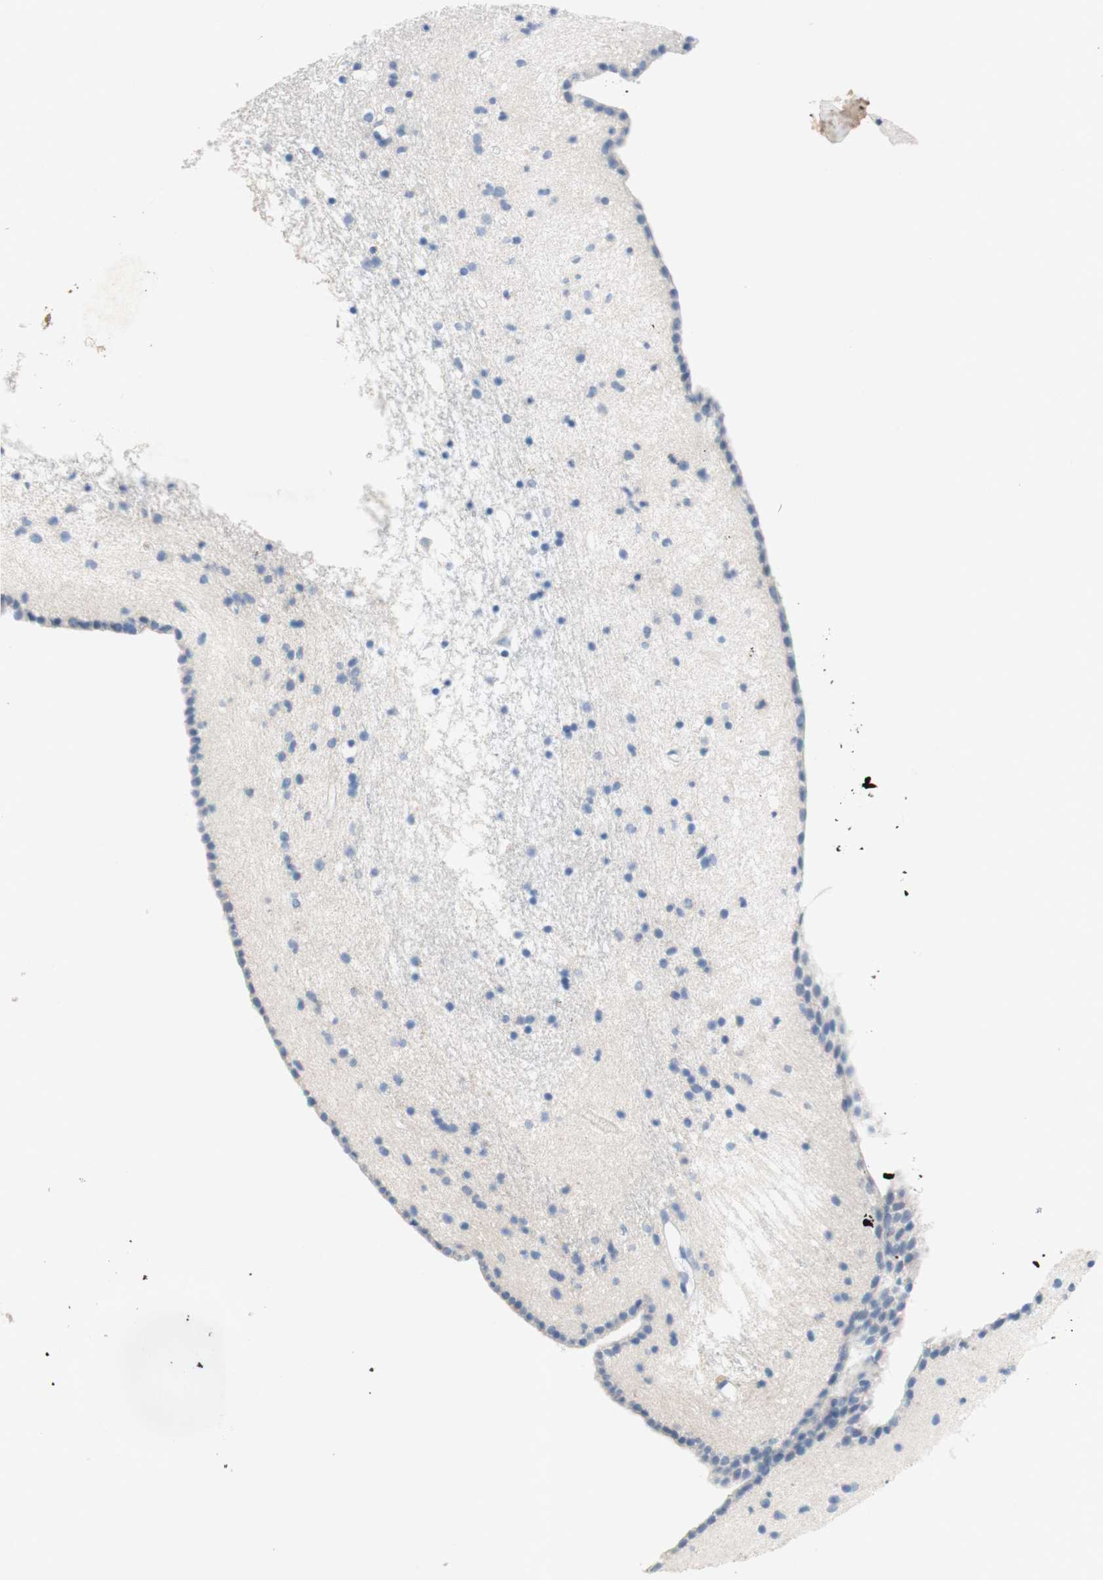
{"staining": {"intensity": "weak", "quantity": "25%-75%", "location": "cytoplasmic/membranous"}, "tissue": "caudate", "cell_type": "Glial cells", "image_type": "normal", "snomed": [{"axis": "morphology", "description": "Normal tissue, NOS"}, {"axis": "topography", "description": "Lateral ventricle wall"}], "caption": "High-magnification brightfield microscopy of unremarkable caudate stained with DAB (brown) and counterstained with hematoxylin (blue). glial cells exhibit weak cytoplasmic/membranous expression is identified in about25%-75% of cells. Using DAB (brown) and hematoxylin (blue) stains, captured at high magnification using brightfield microscopy.", "gene": "POLR2J3", "patient": {"sex": "male", "age": 45}}